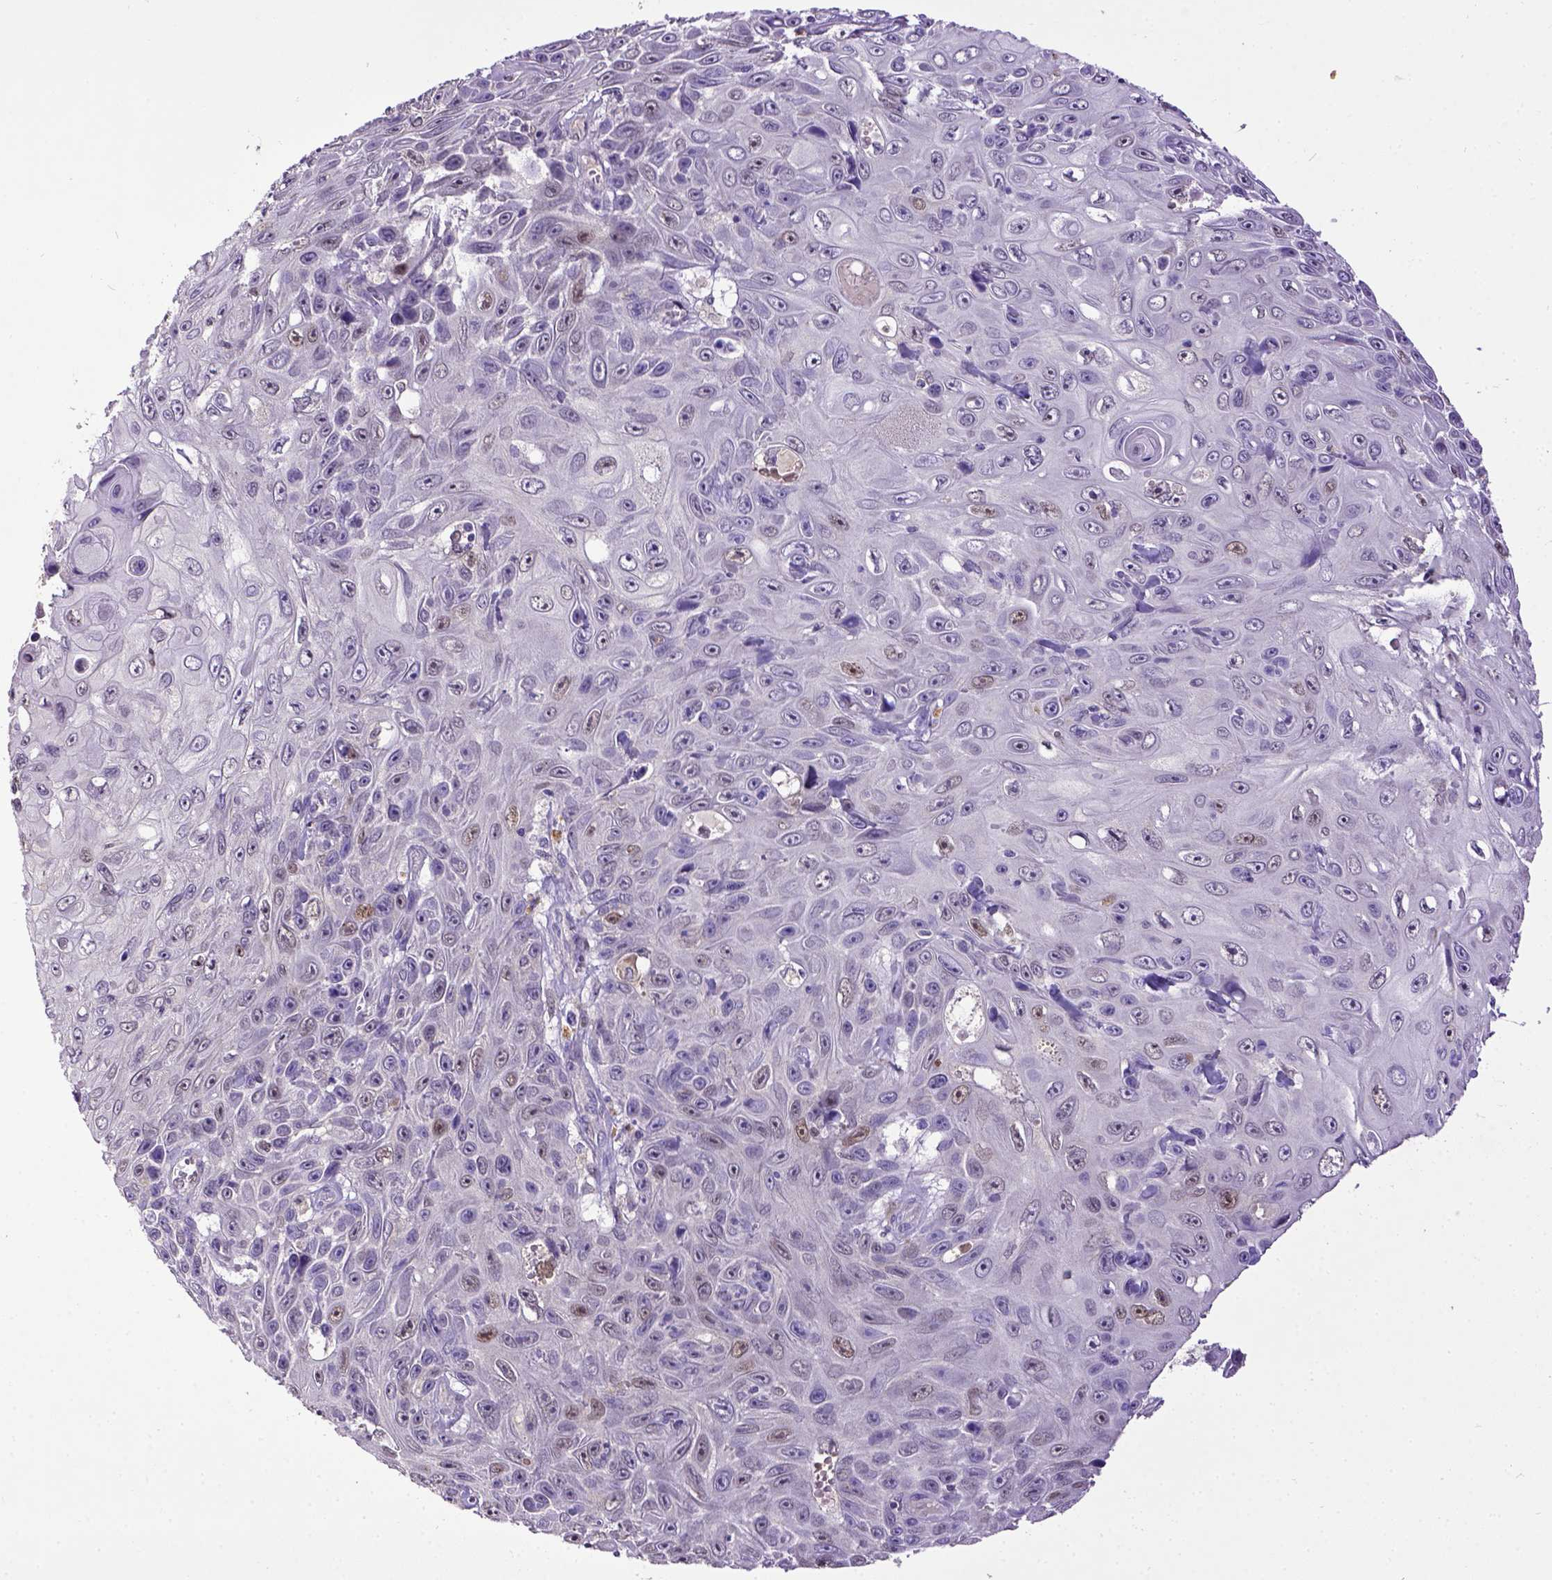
{"staining": {"intensity": "weak", "quantity": "<25%", "location": "nuclear"}, "tissue": "skin cancer", "cell_type": "Tumor cells", "image_type": "cancer", "snomed": [{"axis": "morphology", "description": "Squamous cell carcinoma, NOS"}, {"axis": "topography", "description": "Skin"}], "caption": "Immunohistochemistry (IHC) image of human skin cancer stained for a protein (brown), which shows no expression in tumor cells.", "gene": "CDKN1A", "patient": {"sex": "male", "age": 82}}